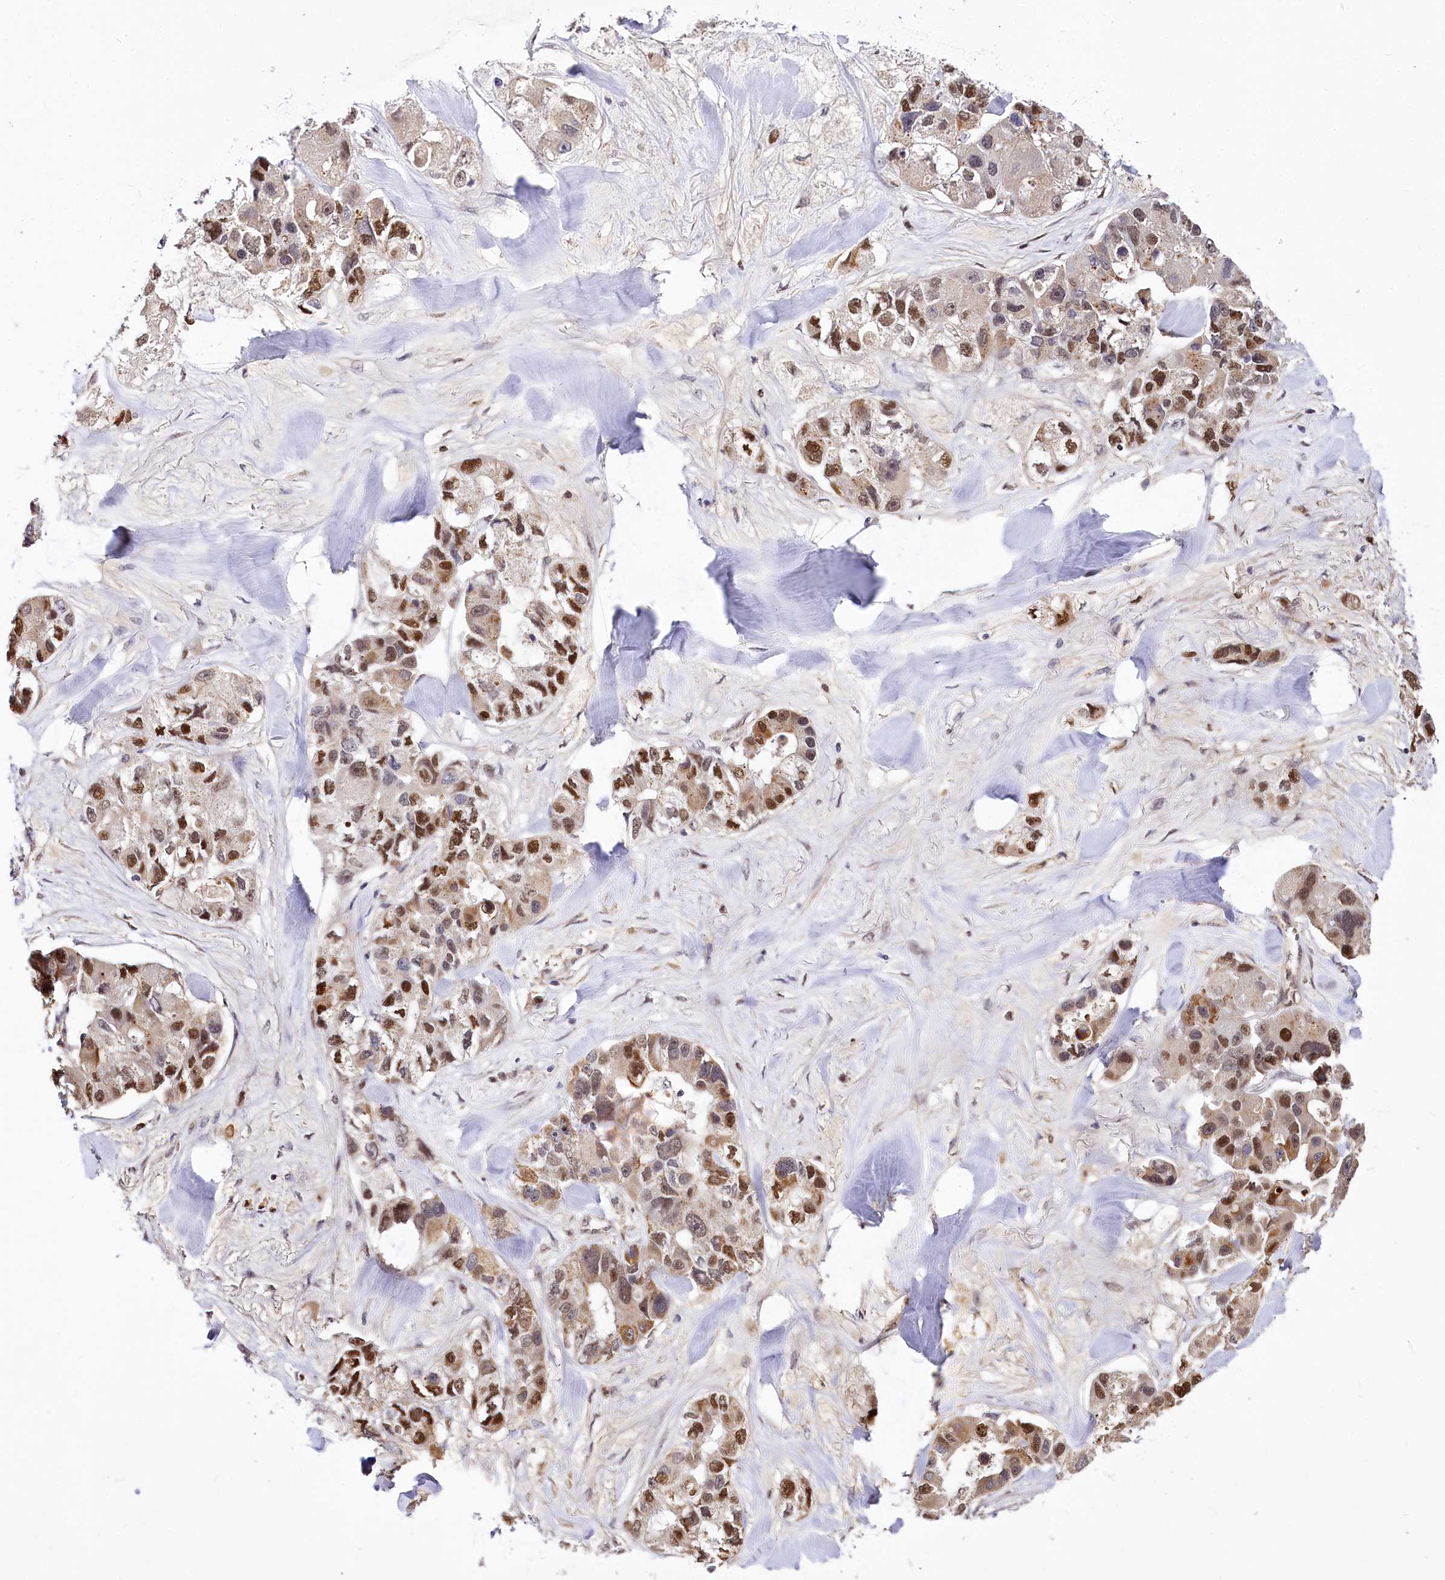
{"staining": {"intensity": "strong", "quantity": "25%-75%", "location": "nuclear"}, "tissue": "lung cancer", "cell_type": "Tumor cells", "image_type": "cancer", "snomed": [{"axis": "morphology", "description": "Adenocarcinoma, NOS"}, {"axis": "topography", "description": "Lung"}], "caption": "Strong nuclear protein staining is identified in about 25%-75% of tumor cells in adenocarcinoma (lung). (IHC, brightfield microscopy, high magnification).", "gene": "GNL3L", "patient": {"sex": "female", "age": 54}}